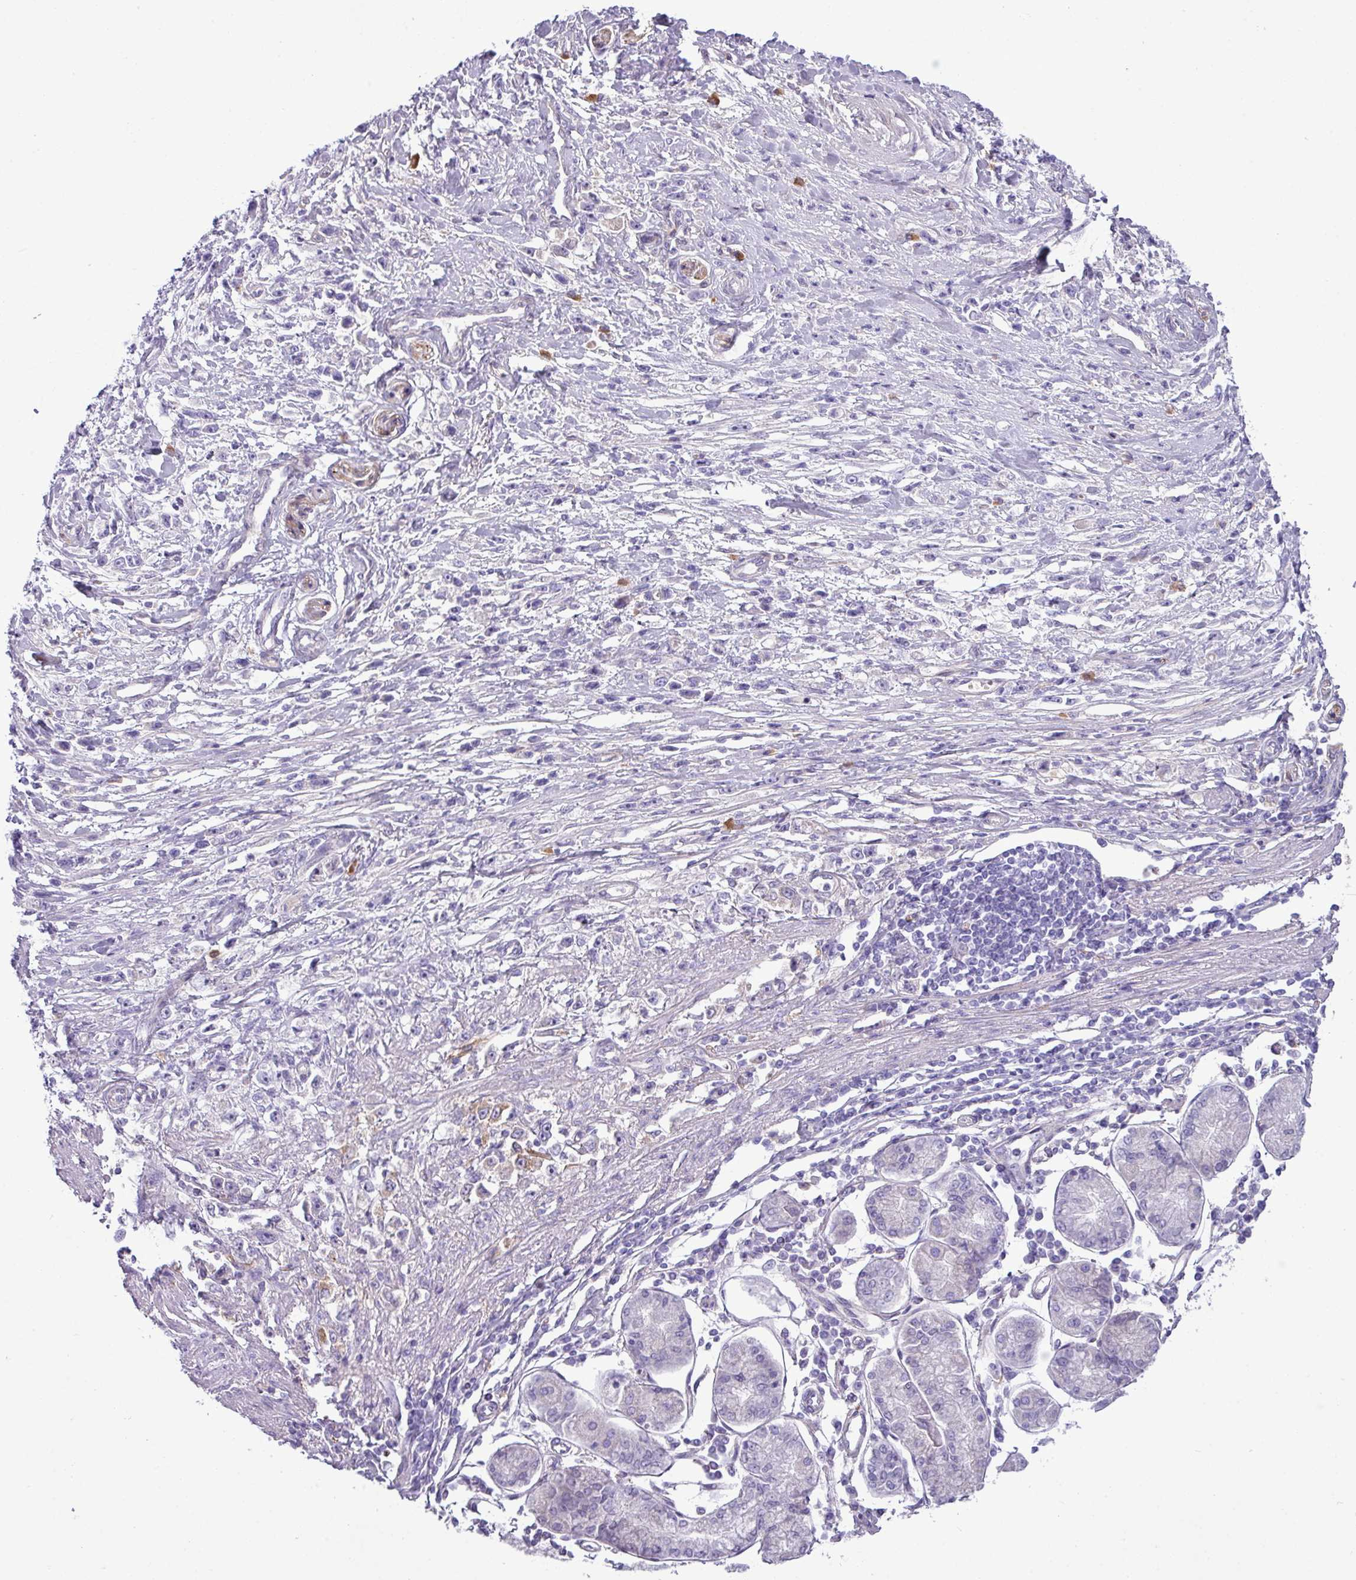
{"staining": {"intensity": "negative", "quantity": "none", "location": "none"}, "tissue": "stomach cancer", "cell_type": "Tumor cells", "image_type": "cancer", "snomed": [{"axis": "morphology", "description": "Adenocarcinoma, NOS"}, {"axis": "topography", "description": "Stomach"}], "caption": "Human stomach cancer (adenocarcinoma) stained for a protein using immunohistochemistry exhibits no expression in tumor cells.", "gene": "KIRREL3", "patient": {"sex": "female", "age": 59}}